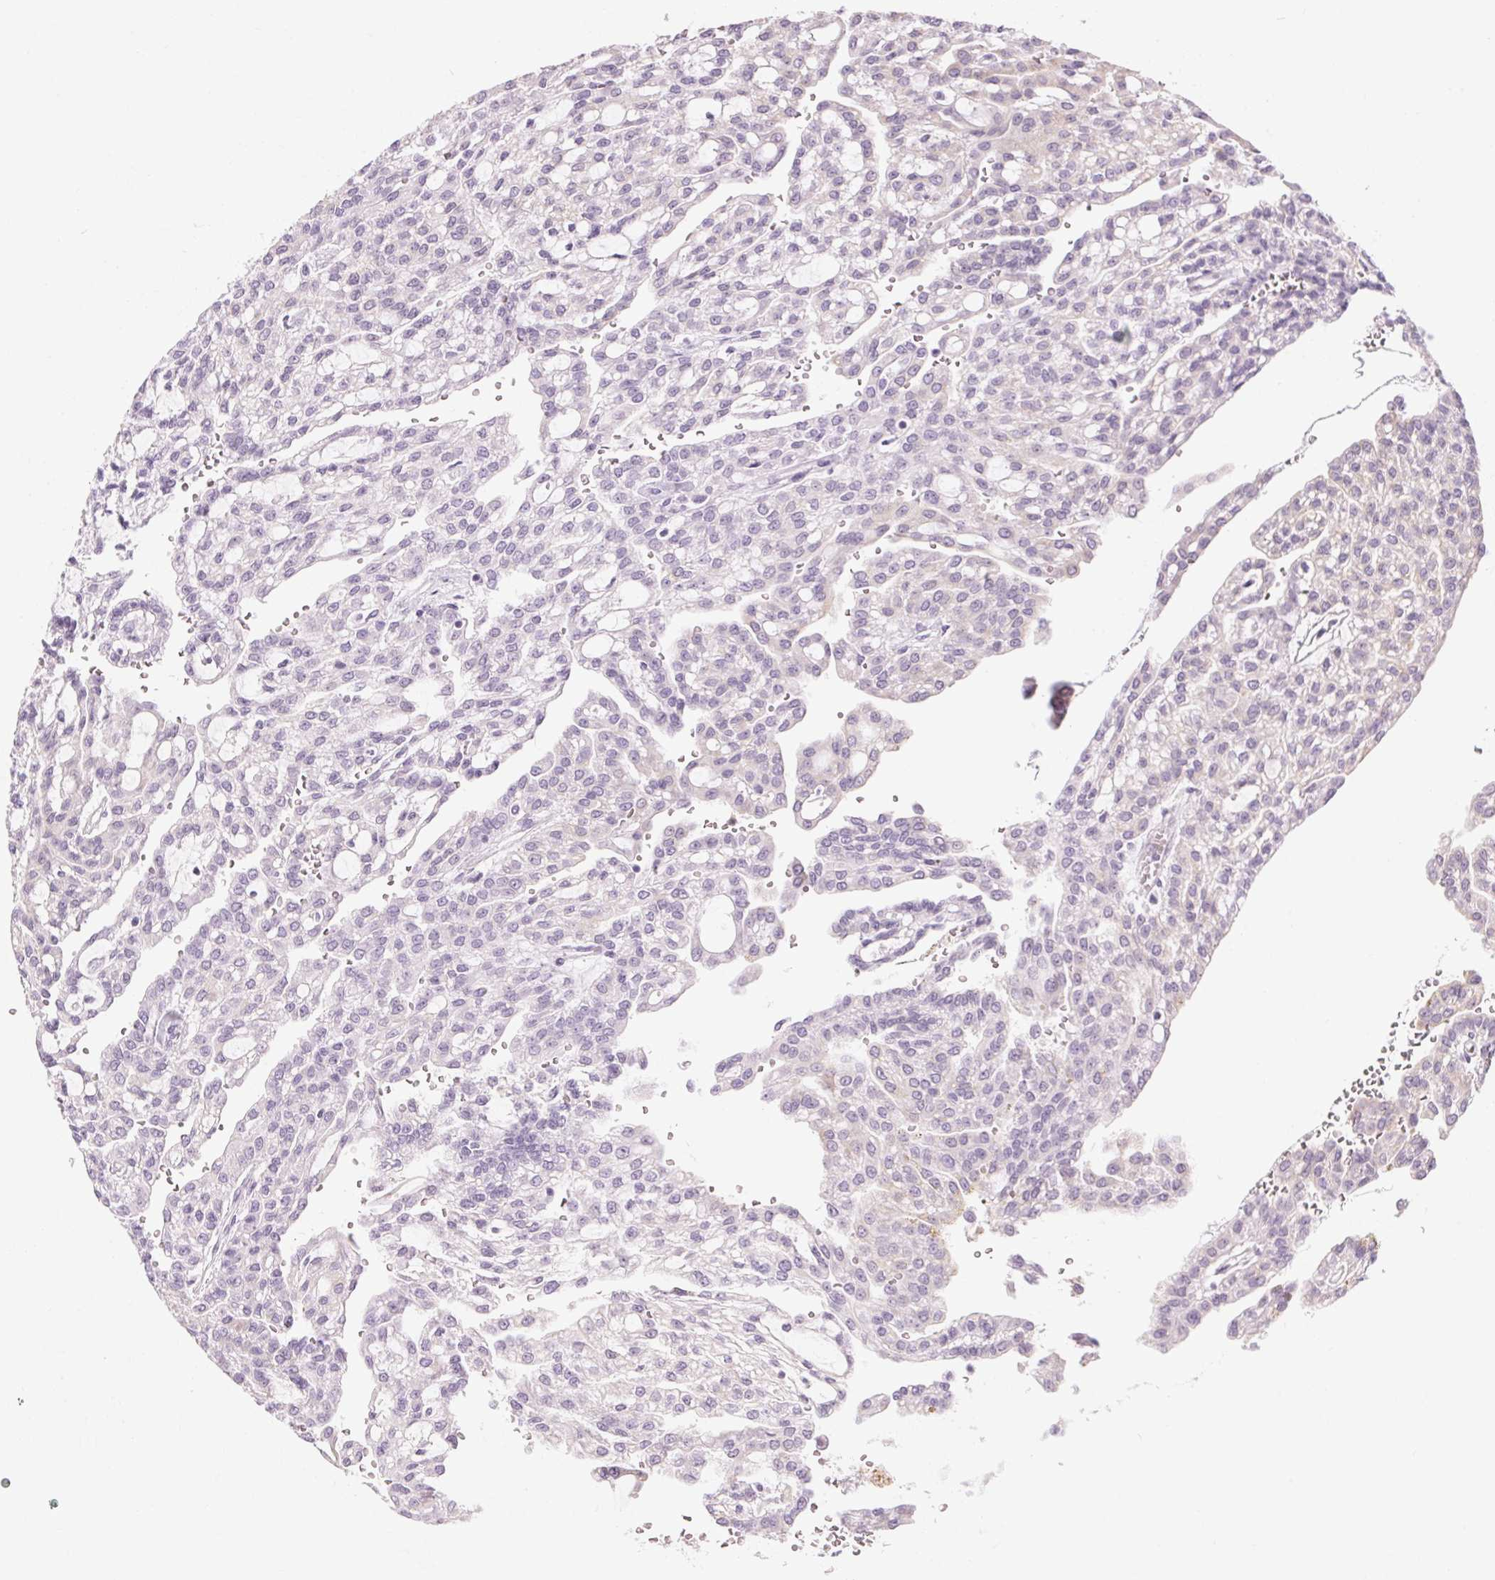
{"staining": {"intensity": "negative", "quantity": "none", "location": "none"}, "tissue": "renal cancer", "cell_type": "Tumor cells", "image_type": "cancer", "snomed": [{"axis": "morphology", "description": "Adenocarcinoma, NOS"}, {"axis": "topography", "description": "Kidney"}], "caption": "Histopathology image shows no protein staining in tumor cells of adenocarcinoma (renal) tissue.", "gene": "RPTN", "patient": {"sex": "male", "age": 63}}